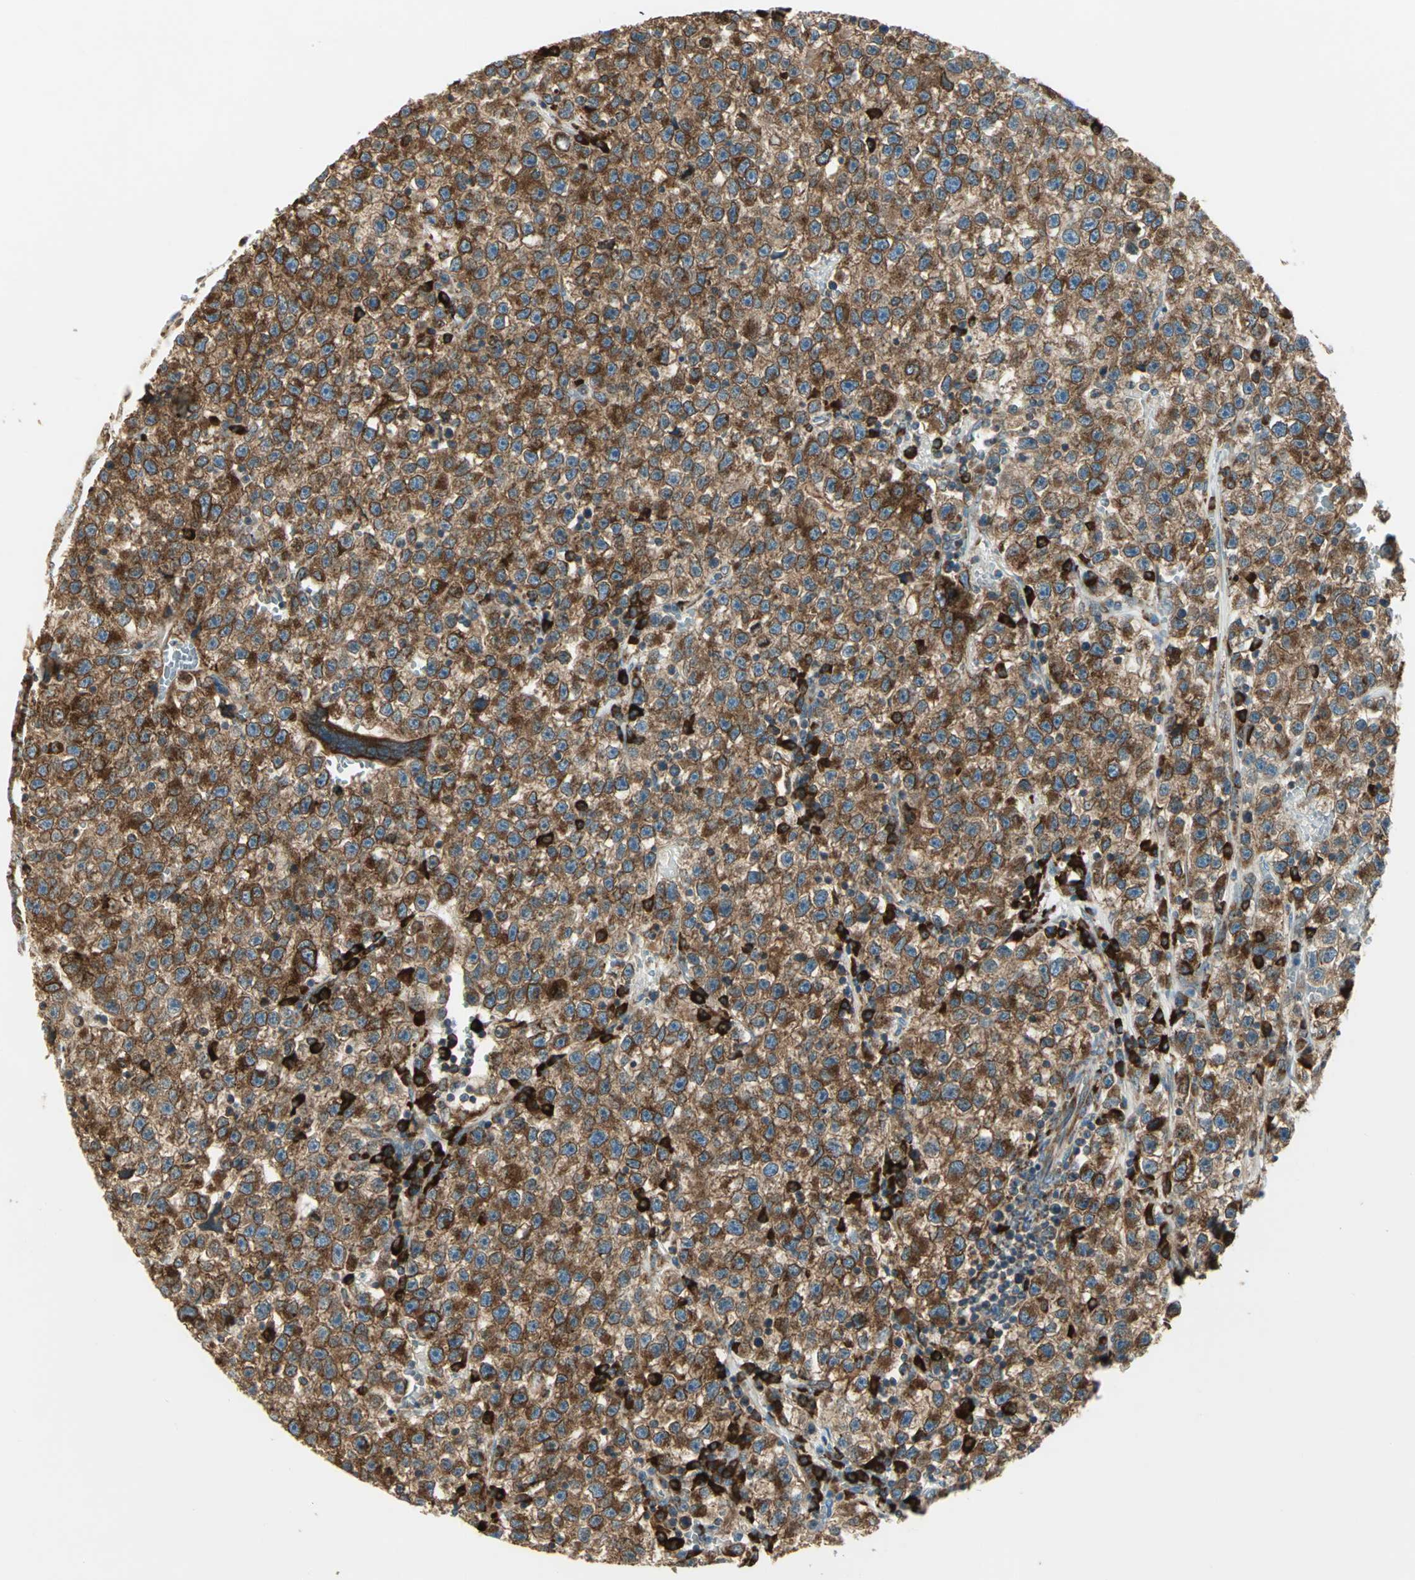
{"staining": {"intensity": "moderate", "quantity": ">75%", "location": "cytoplasmic/membranous"}, "tissue": "testis cancer", "cell_type": "Tumor cells", "image_type": "cancer", "snomed": [{"axis": "morphology", "description": "Seminoma, NOS"}, {"axis": "topography", "description": "Testis"}], "caption": "Immunohistochemical staining of human testis cancer (seminoma) displays medium levels of moderate cytoplasmic/membranous staining in approximately >75% of tumor cells.", "gene": "PDIA4", "patient": {"sex": "male", "age": 22}}